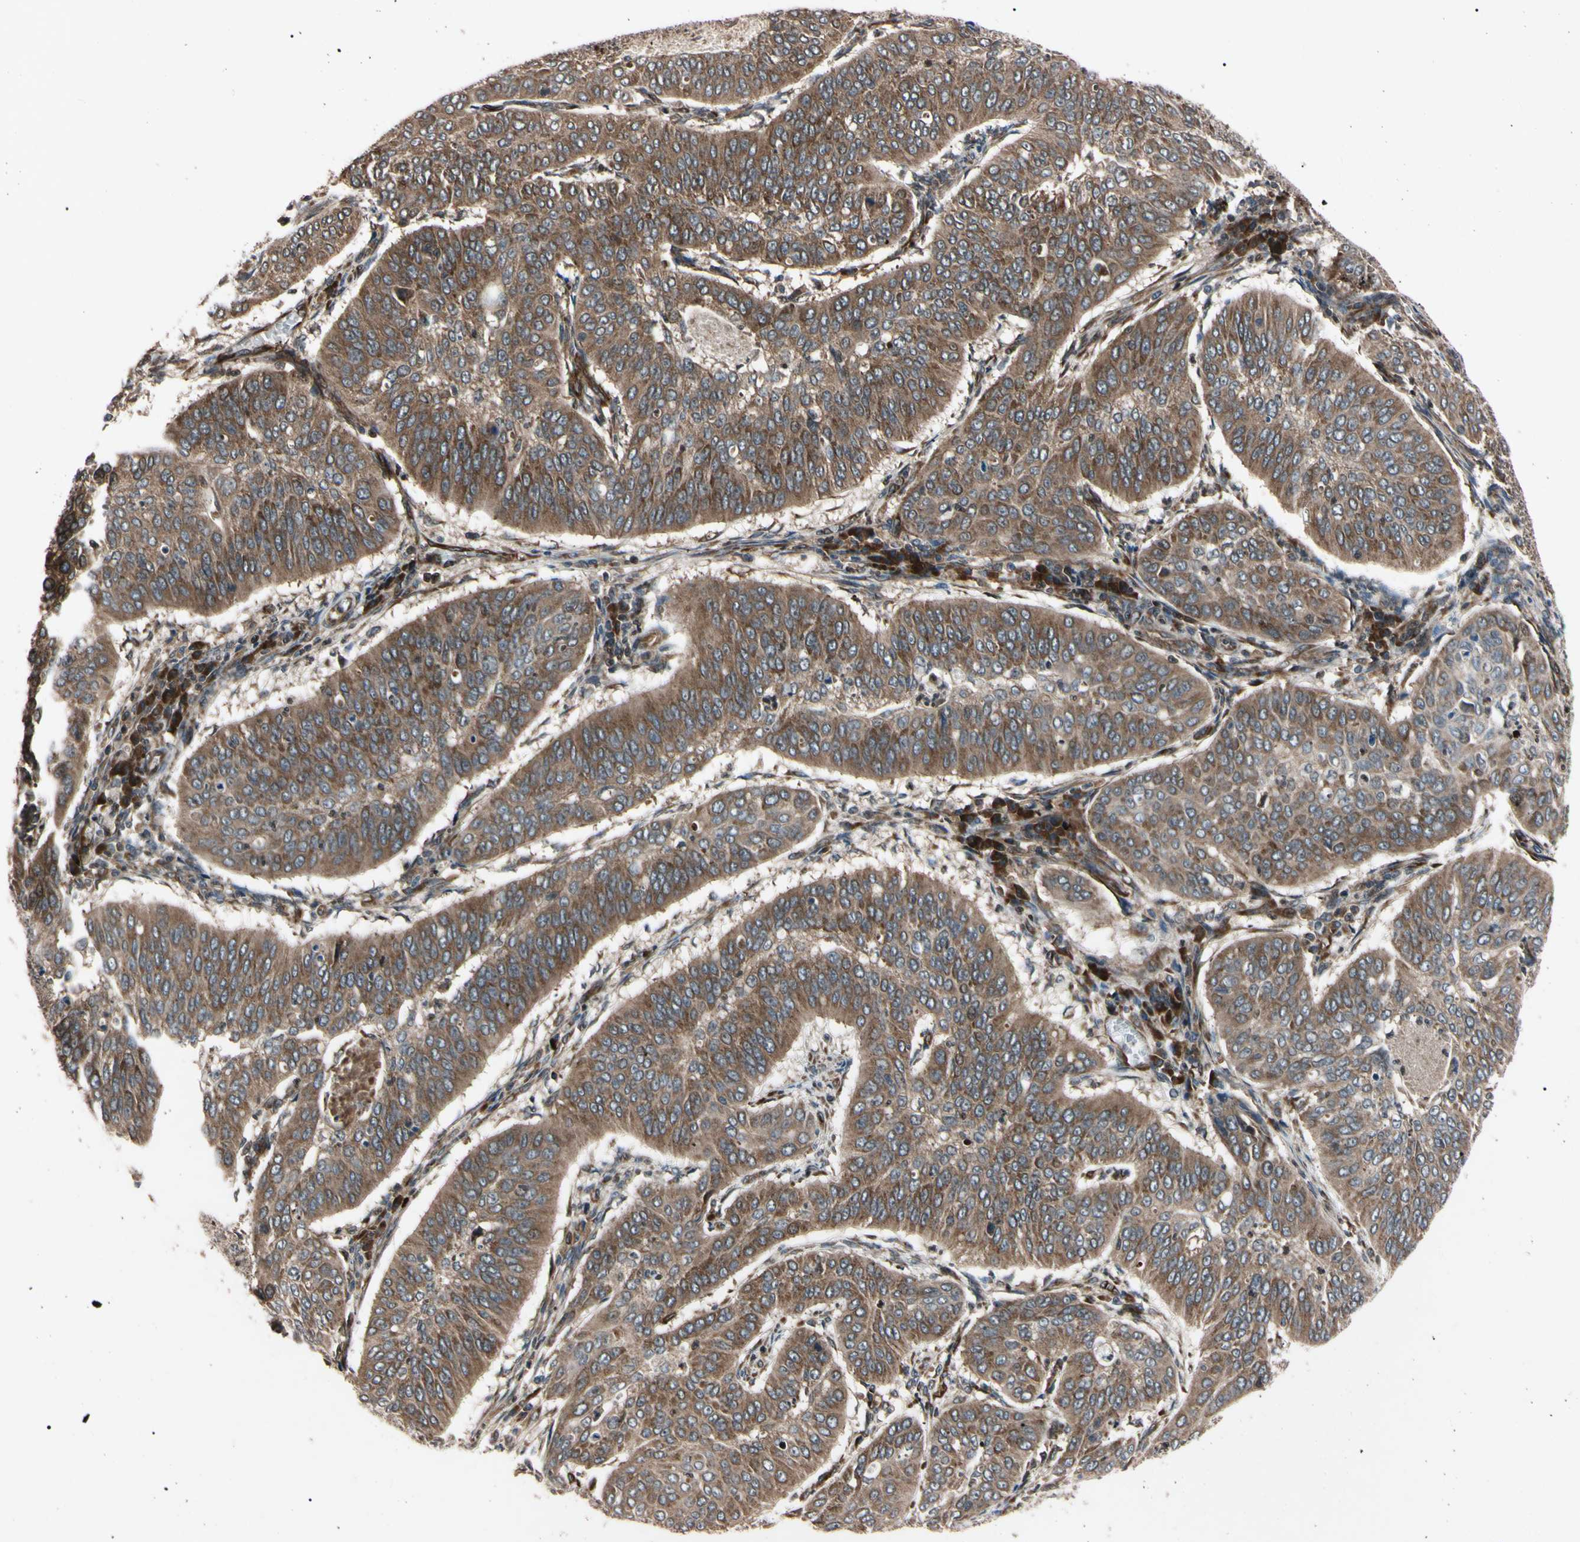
{"staining": {"intensity": "moderate", "quantity": ">75%", "location": "cytoplasmic/membranous"}, "tissue": "cervical cancer", "cell_type": "Tumor cells", "image_type": "cancer", "snomed": [{"axis": "morphology", "description": "Normal tissue, NOS"}, {"axis": "morphology", "description": "Squamous cell carcinoma, NOS"}, {"axis": "topography", "description": "Cervix"}], "caption": "IHC (DAB) staining of cervical squamous cell carcinoma displays moderate cytoplasmic/membranous protein expression in about >75% of tumor cells. The protein of interest is stained brown, and the nuclei are stained in blue (DAB (3,3'-diaminobenzidine) IHC with brightfield microscopy, high magnification).", "gene": "GUCY1B1", "patient": {"sex": "female", "age": 39}}